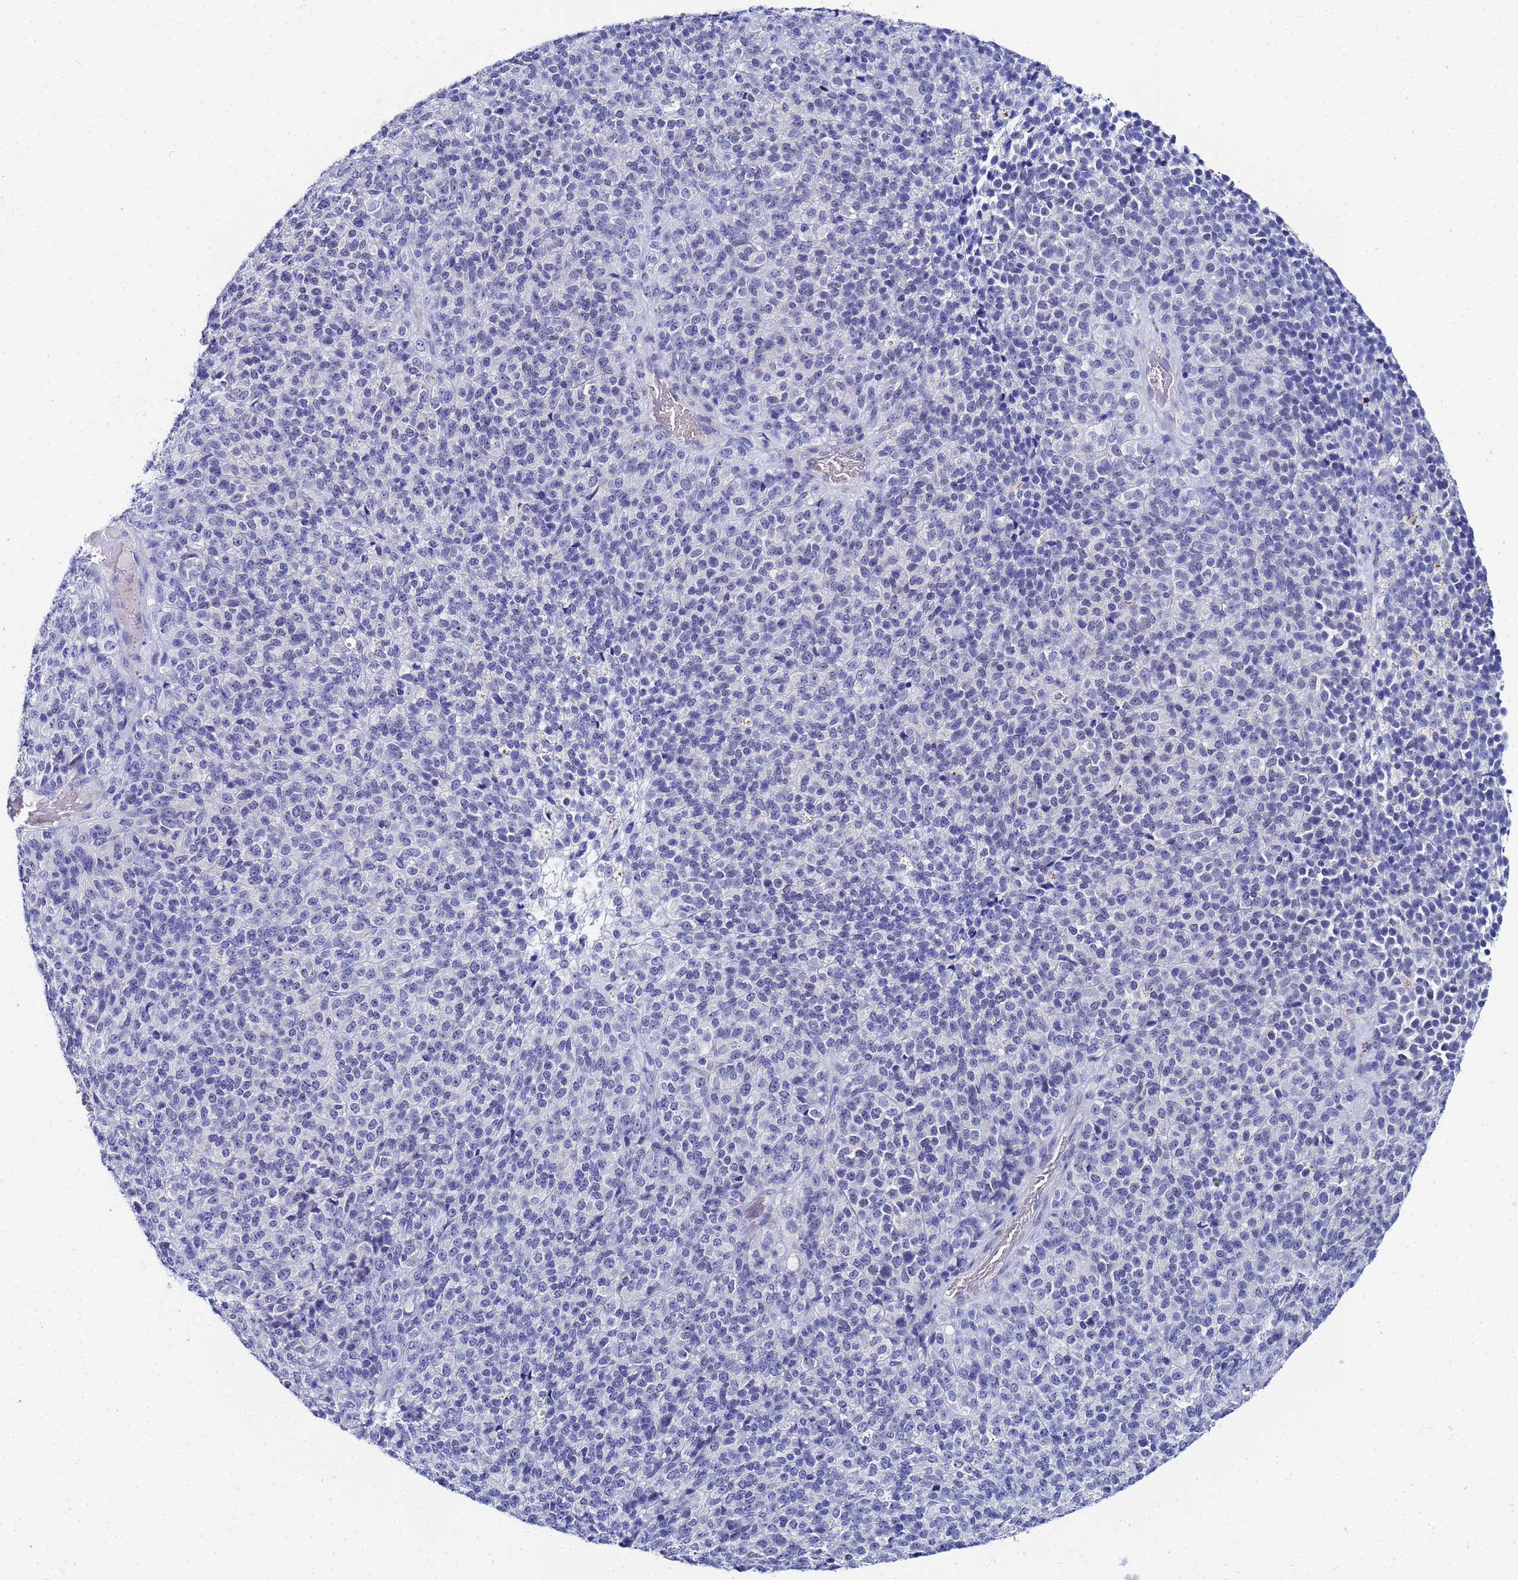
{"staining": {"intensity": "negative", "quantity": "none", "location": "none"}, "tissue": "melanoma", "cell_type": "Tumor cells", "image_type": "cancer", "snomed": [{"axis": "morphology", "description": "Malignant melanoma, Metastatic site"}, {"axis": "topography", "description": "Brain"}], "caption": "Human malignant melanoma (metastatic site) stained for a protein using immunohistochemistry (IHC) exhibits no positivity in tumor cells.", "gene": "ZNF26", "patient": {"sex": "female", "age": 56}}